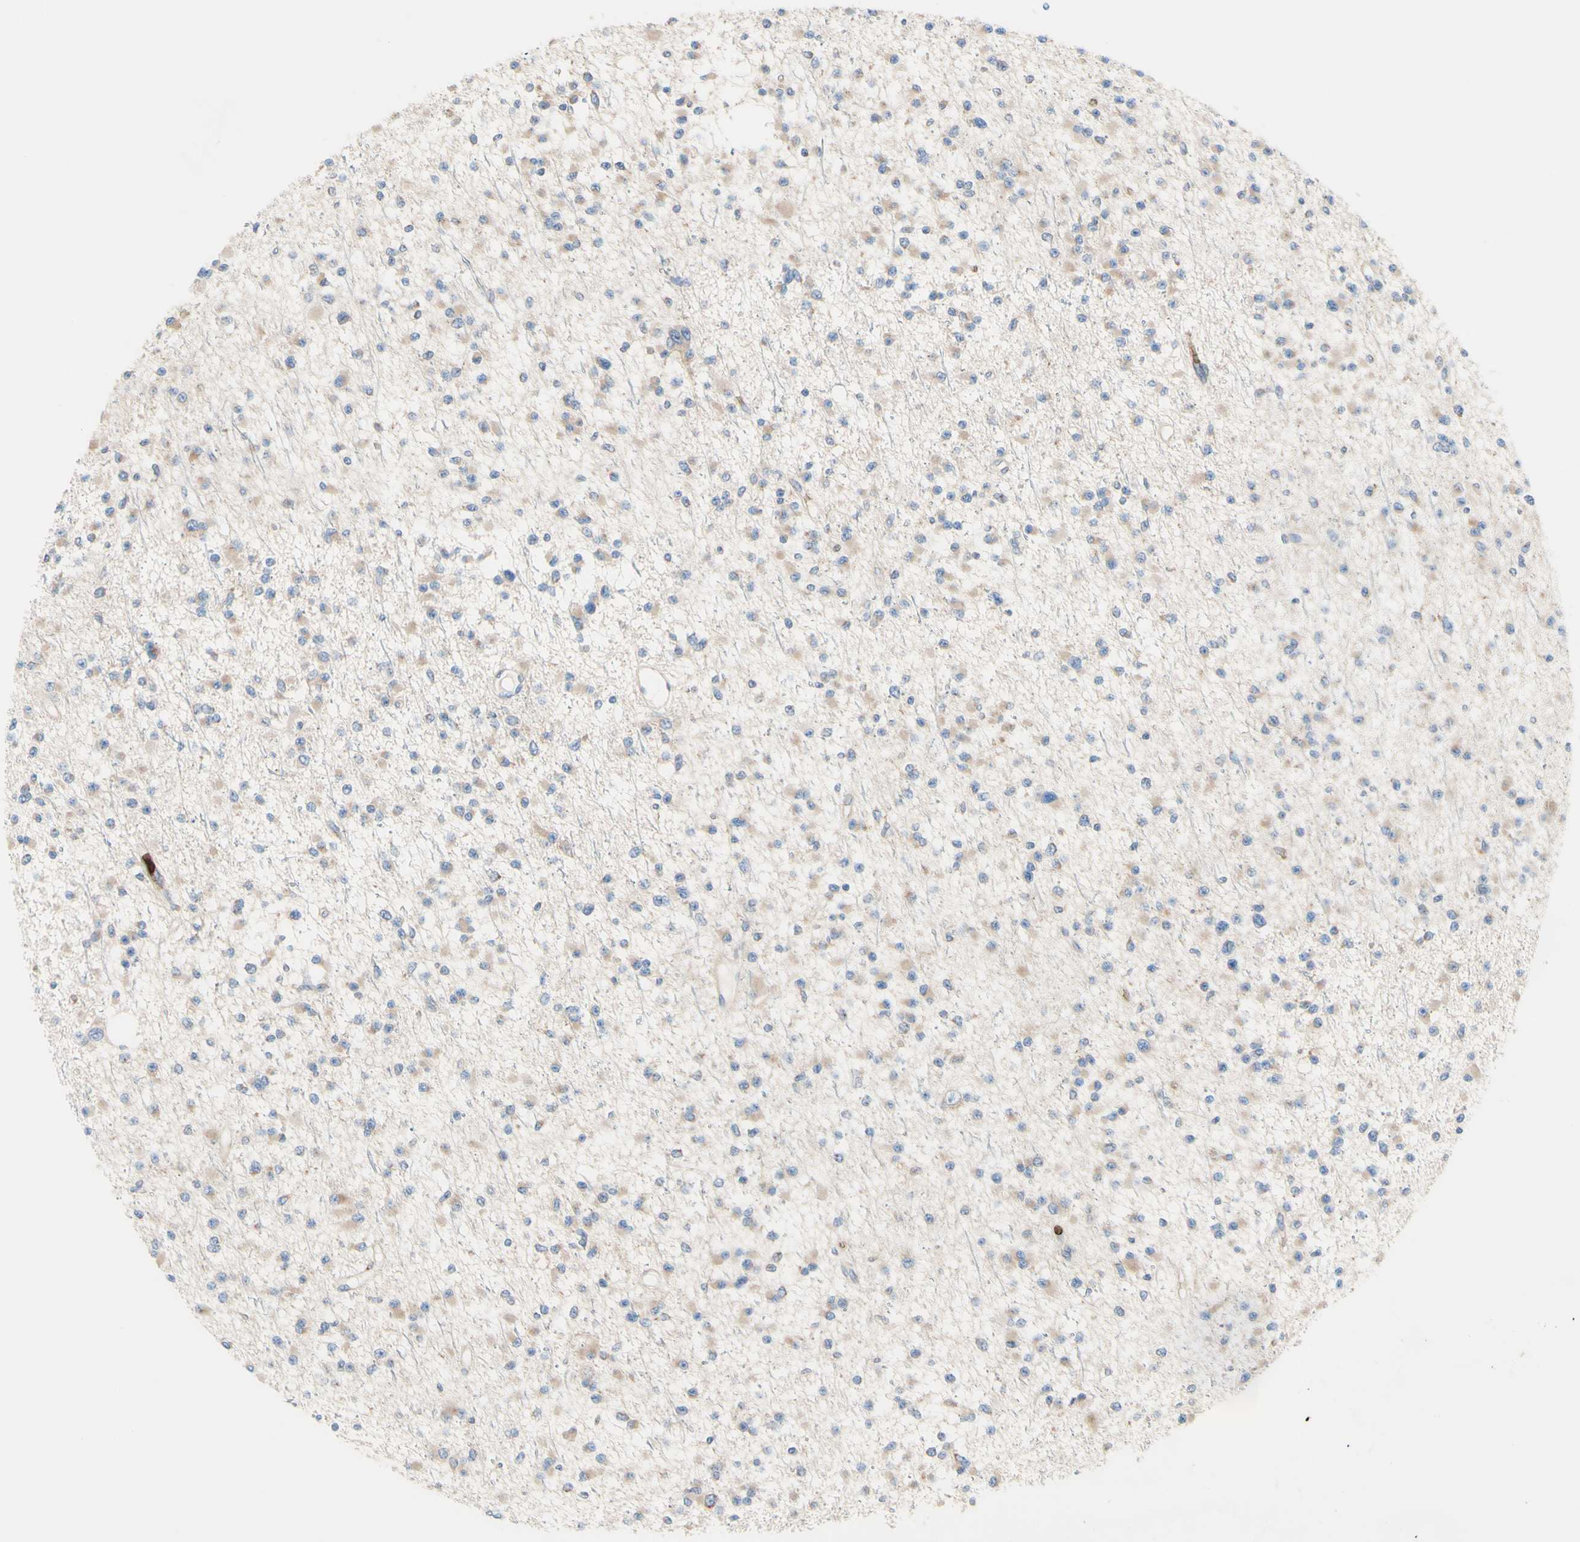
{"staining": {"intensity": "negative", "quantity": "none", "location": "none"}, "tissue": "glioma", "cell_type": "Tumor cells", "image_type": "cancer", "snomed": [{"axis": "morphology", "description": "Glioma, malignant, Low grade"}, {"axis": "topography", "description": "Brain"}], "caption": "Immunohistochemistry (IHC) photomicrograph of glioma stained for a protein (brown), which exhibits no staining in tumor cells.", "gene": "USP9X", "patient": {"sex": "female", "age": 22}}